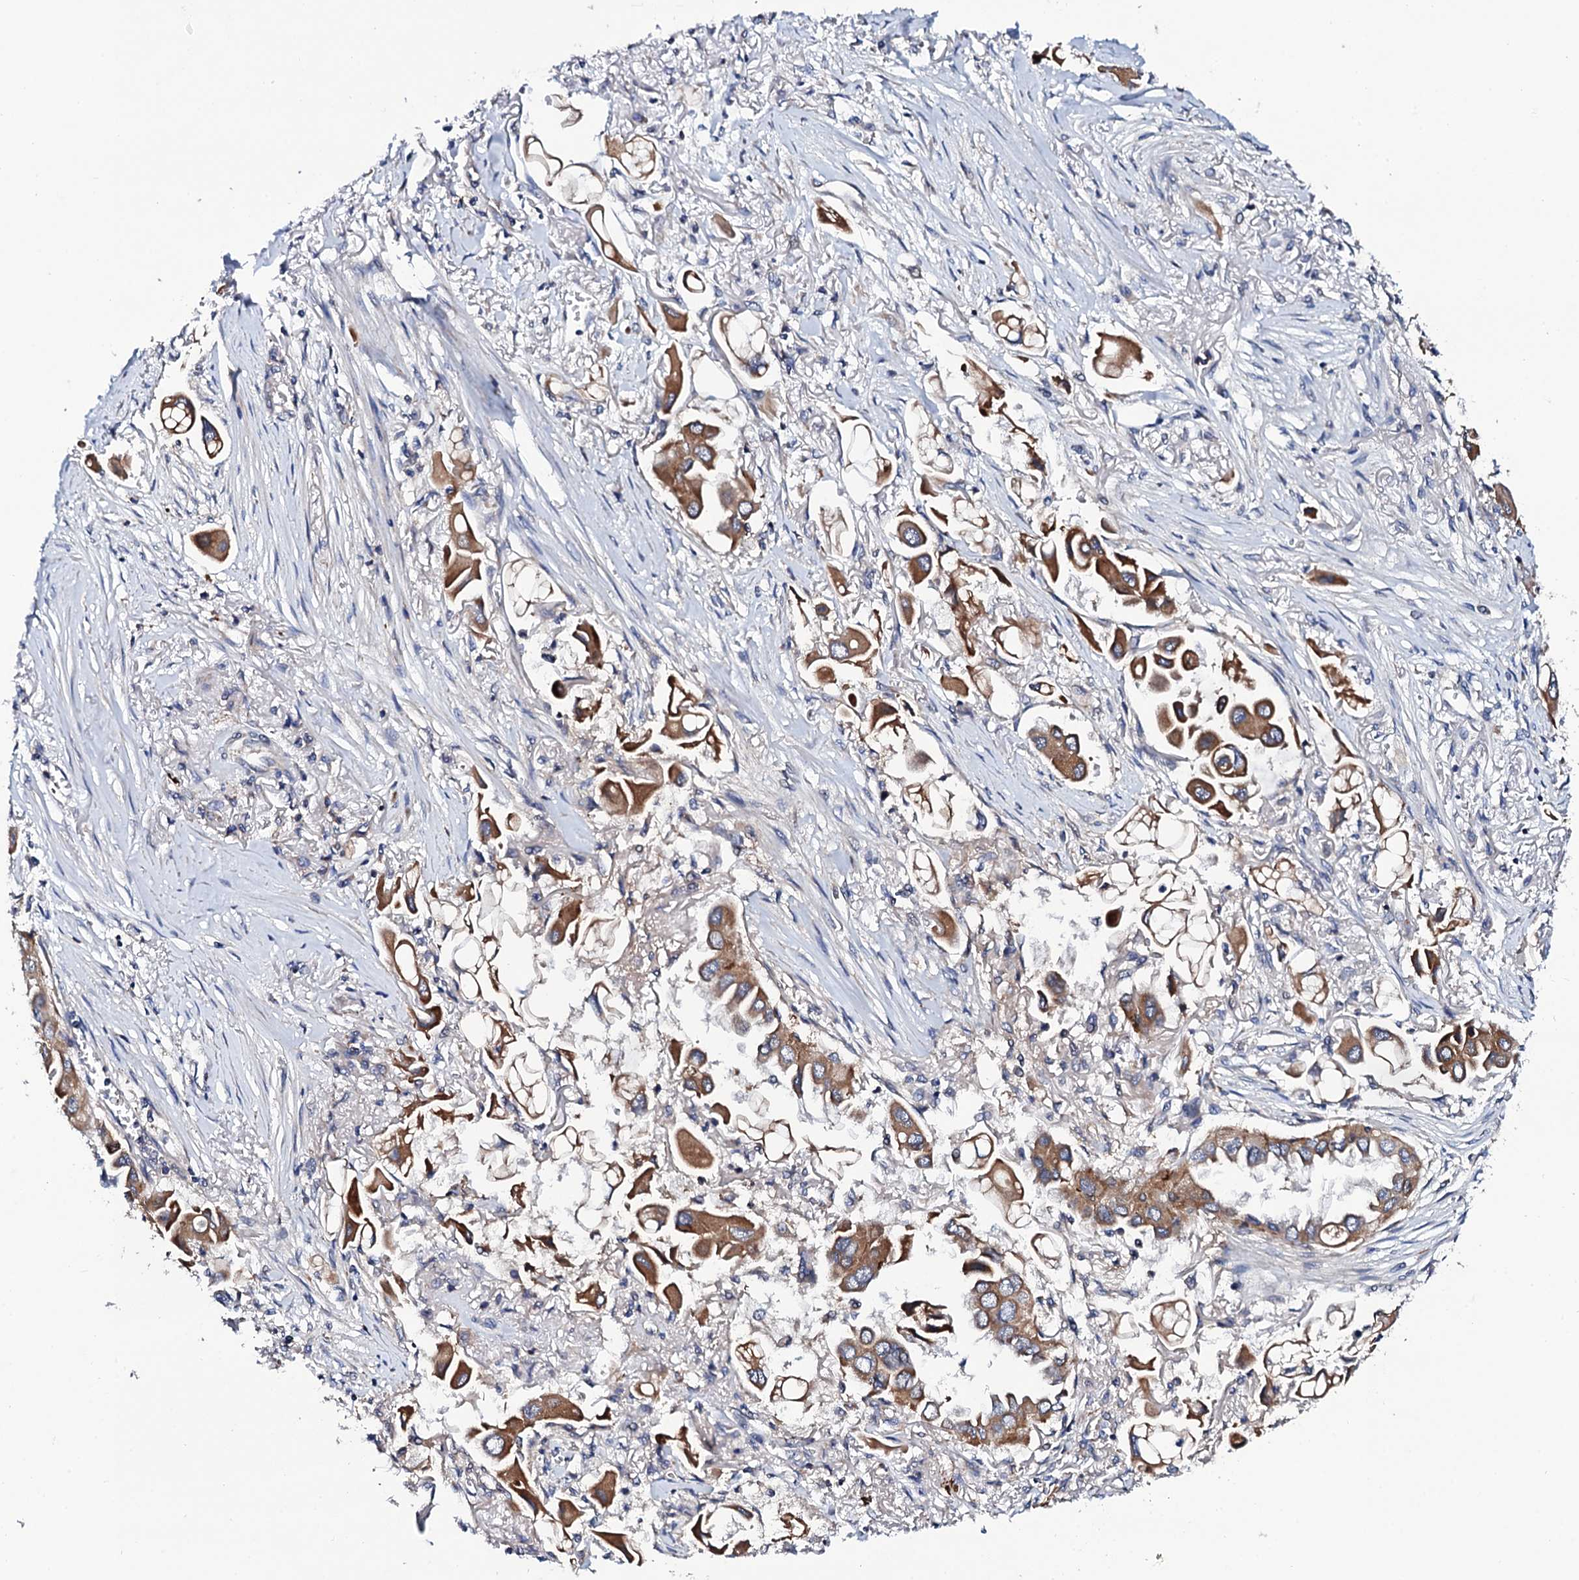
{"staining": {"intensity": "moderate", "quantity": ">75%", "location": "cytoplasmic/membranous"}, "tissue": "lung cancer", "cell_type": "Tumor cells", "image_type": "cancer", "snomed": [{"axis": "morphology", "description": "Adenocarcinoma, NOS"}, {"axis": "topography", "description": "Lung"}], "caption": "The photomicrograph displays staining of lung cancer (adenocarcinoma), revealing moderate cytoplasmic/membranous protein positivity (brown color) within tumor cells. Immunohistochemistry stains the protein in brown and the nuclei are stained blue.", "gene": "COG4", "patient": {"sex": "female", "age": 76}}